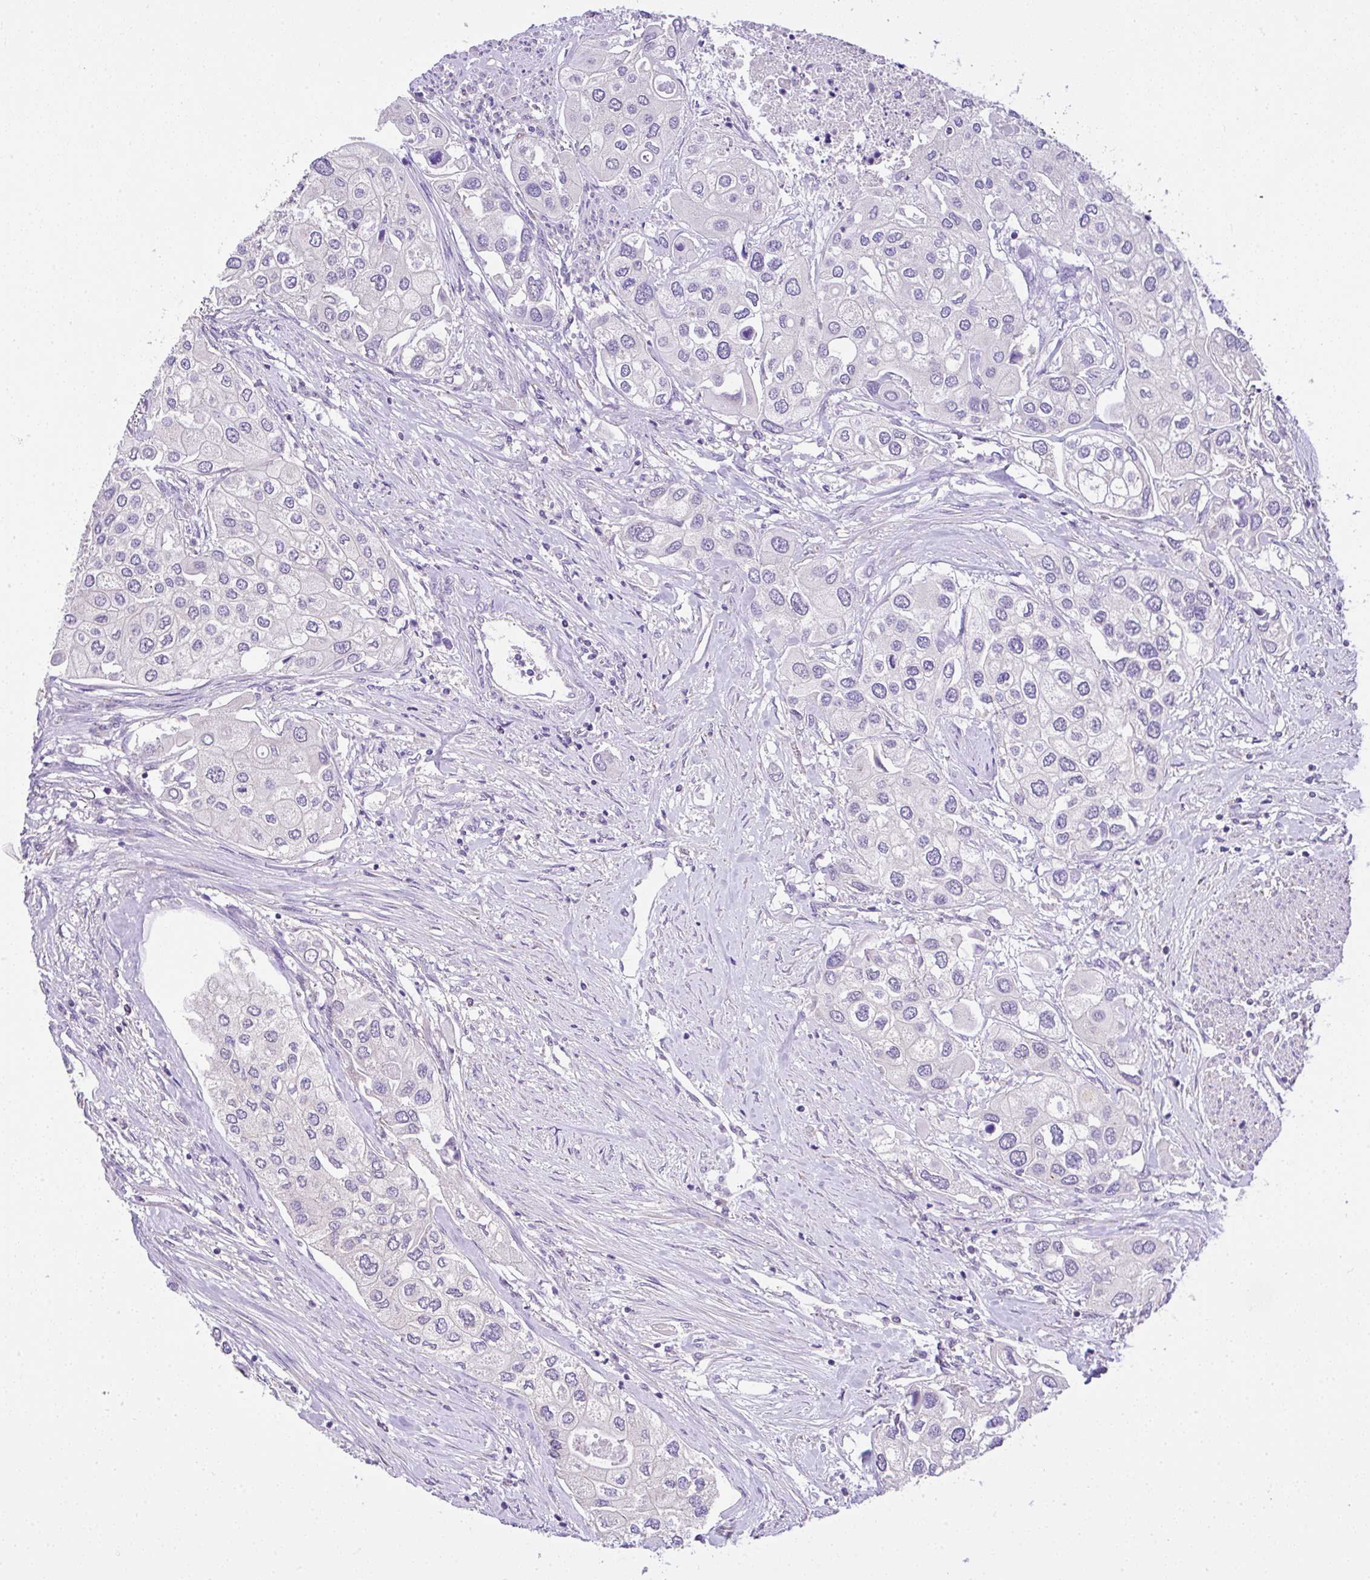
{"staining": {"intensity": "negative", "quantity": "none", "location": "none"}, "tissue": "urothelial cancer", "cell_type": "Tumor cells", "image_type": "cancer", "snomed": [{"axis": "morphology", "description": "Urothelial carcinoma, High grade"}, {"axis": "topography", "description": "Urinary bladder"}], "caption": "A micrograph of urothelial carcinoma (high-grade) stained for a protein demonstrates no brown staining in tumor cells.", "gene": "CTU1", "patient": {"sex": "male", "age": 64}}